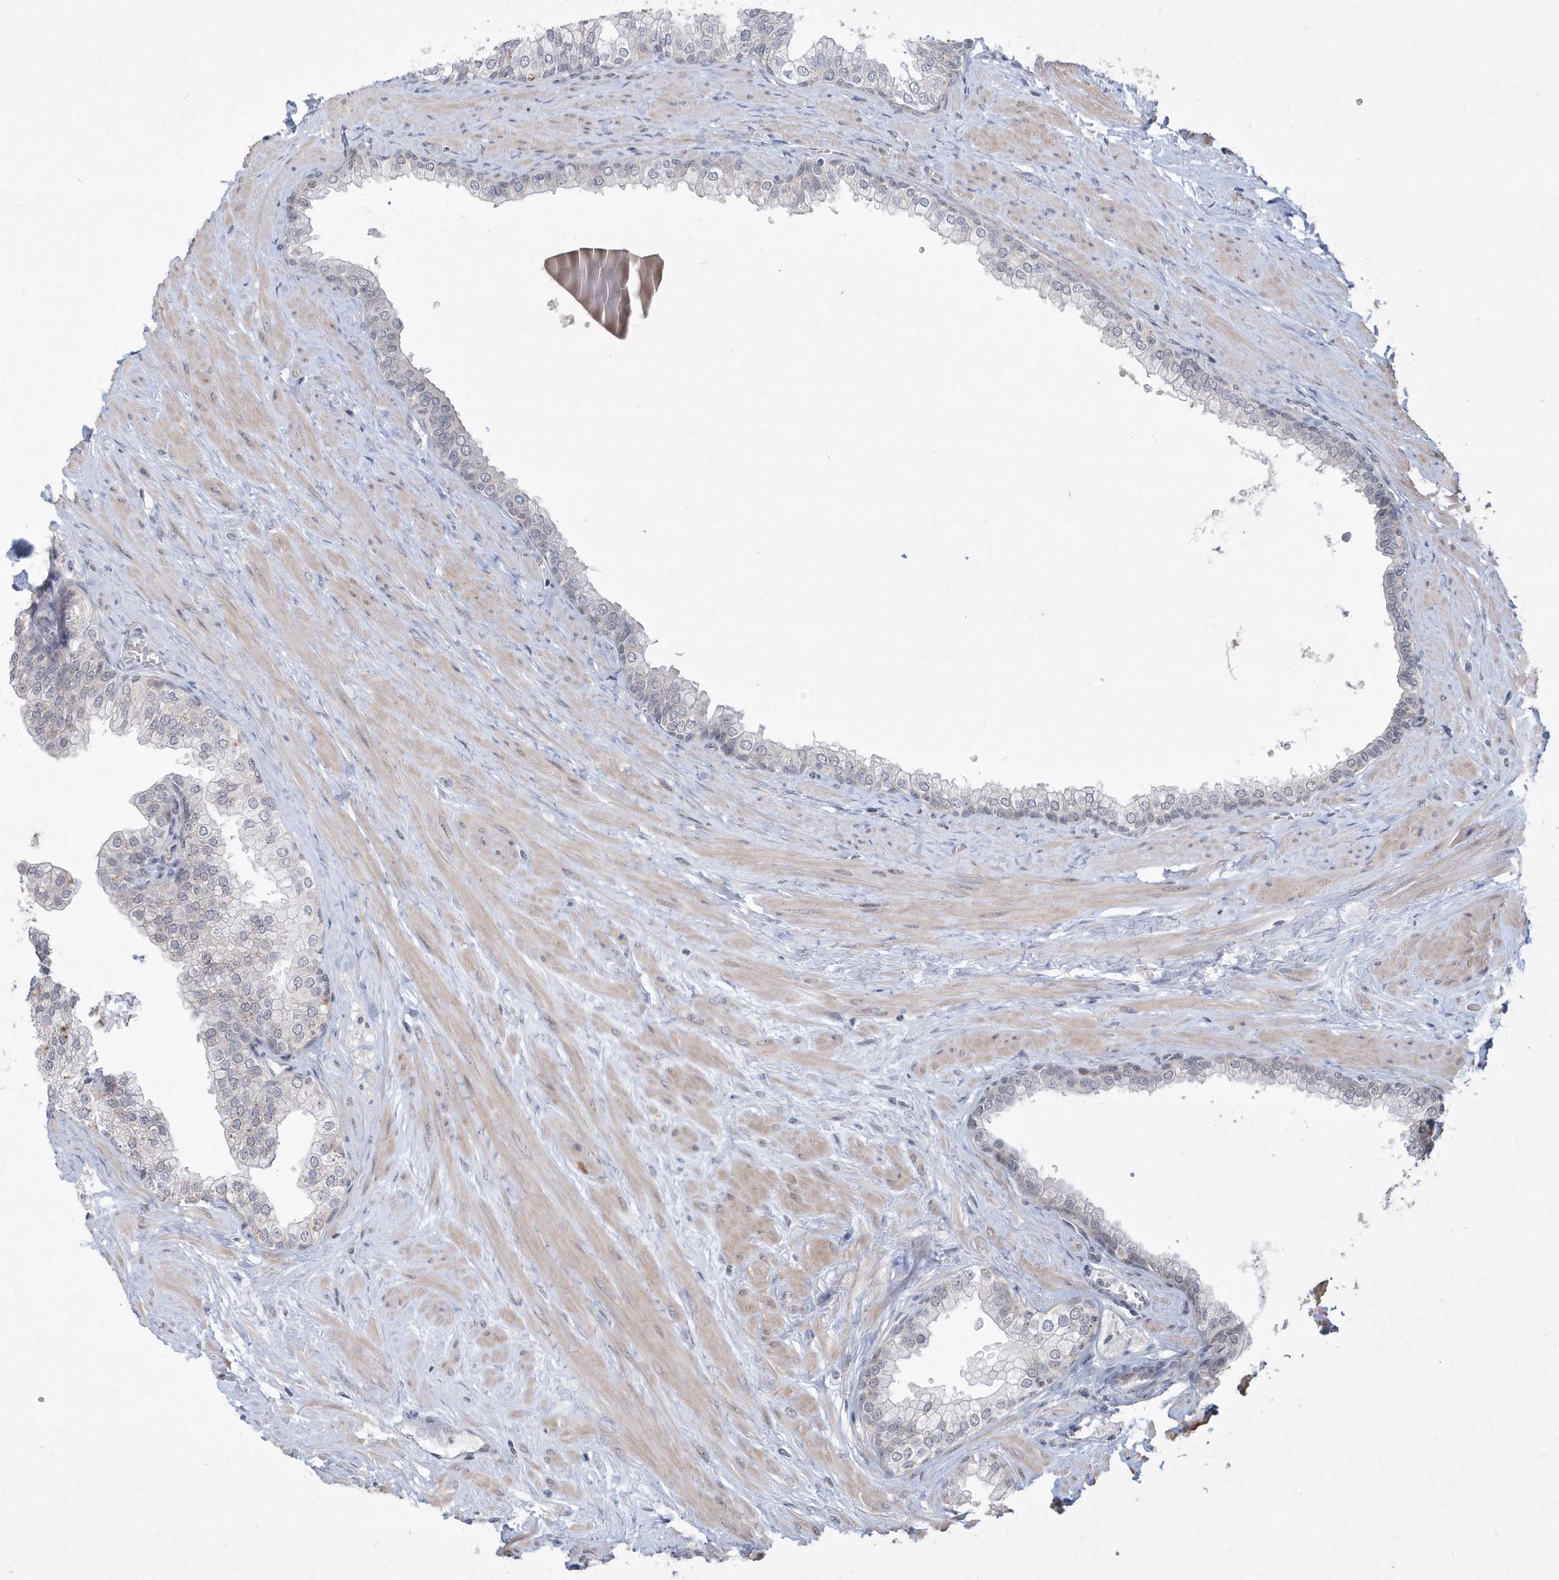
{"staining": {"intensity": "negative", "quantity": "none", "location": "none"}, "tissue": "prostate", "cell_type": "Glandular cells", "image_type": "normal", "snomed": [{"axis": "morphology", "description": "Normal tissue, NOS"}, {"axis": "morphology", "description": "Urothelial carcinoma, Low grade"}, {"axis": "topography", "description": "Urinary bladder"}, {"axis": "topography", "description": "Prostate"}], "caption": "Prostate stained for a protein using IHC displays no positivity glandular cells.", "gene": "TSPEAR", "patient": {"sex": "male", "age": 60}}